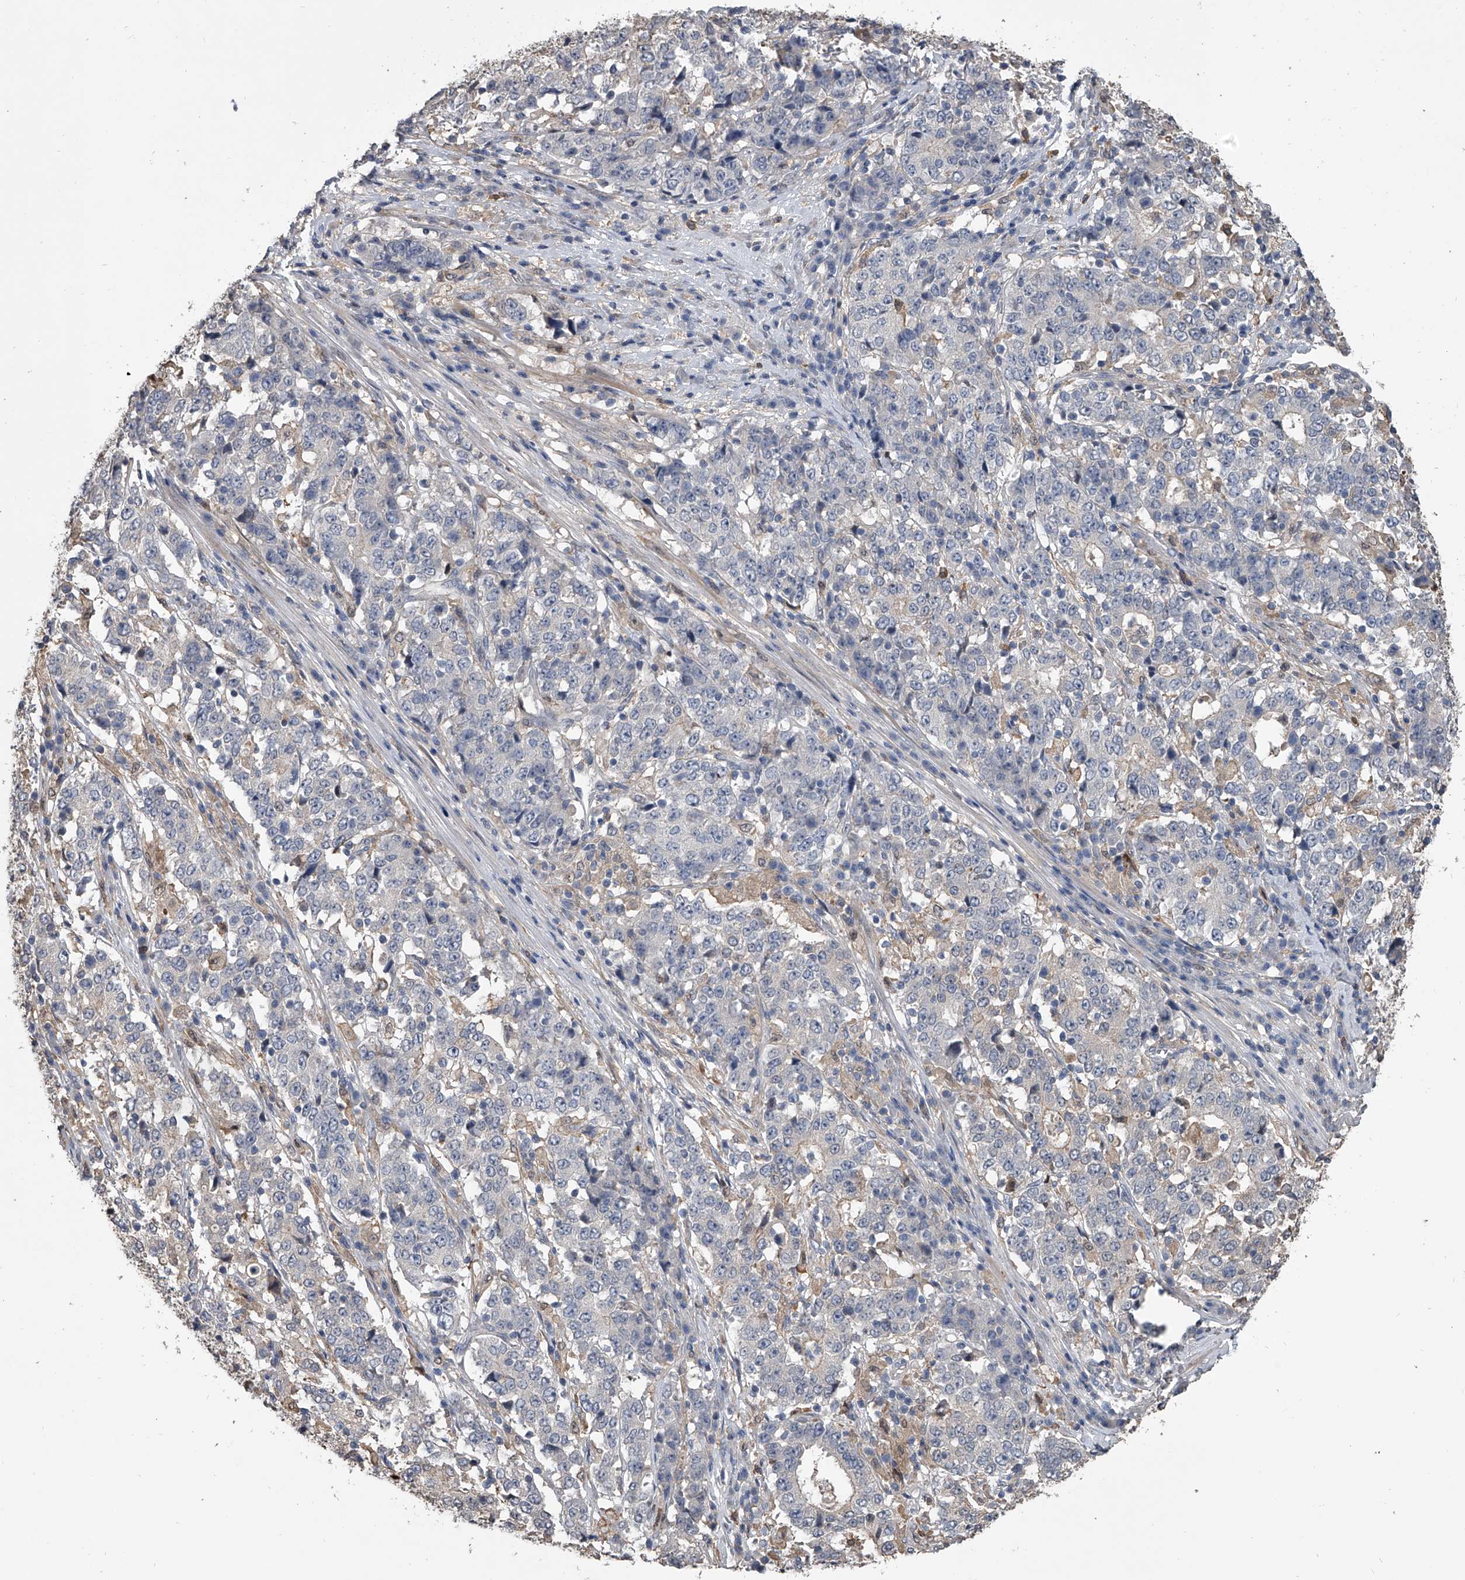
{"staining": {"intensity": "negative", "quantity": "none", "location": "none"}, "tissue": "stomach cancer", "cell_type": "Tumor cells", "image_type": "cancer", "snomed": [{"axis": "morphology", "description": "Adenocarcinoma, NOS"}, {"axis": "topography", "description": "Stomach"}], "caption": "There is no significant expression in tumor cells of adenocarcinoma (stomach).", "gene": "DOCK9", "patient": {"sex": "male", "age": 59}}